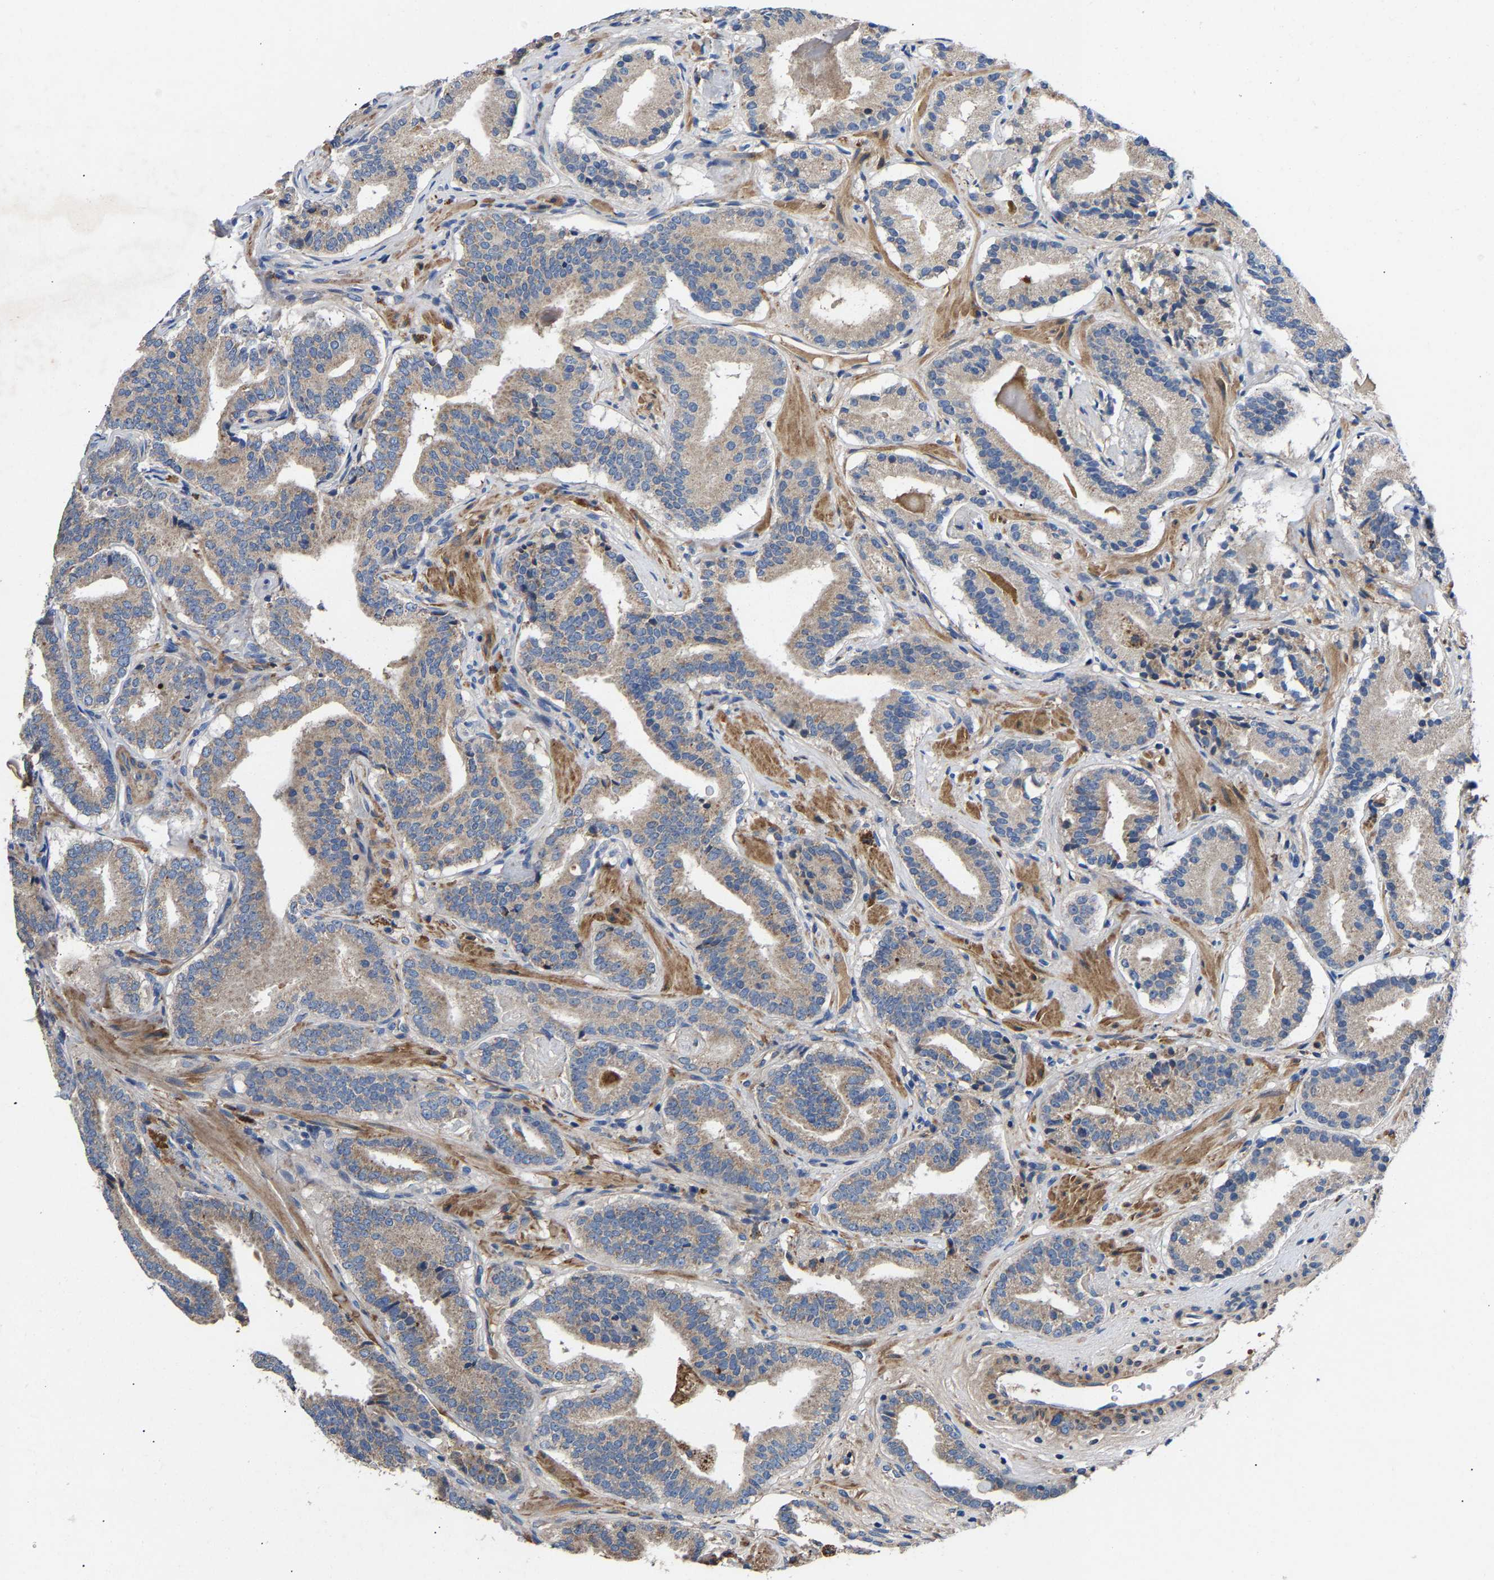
{"staining": {"intensity": "negative", "quantity": "none", "location": "none"}, "tissue": "prostate cancer", "cell_type": "Tumor cells", "image_type": "cancer", "snomed": [{"axis": "morphology", "description": "Adenocarcinoma, Low grade"}, {"axis": "topography", "description": "Prostate"}], "caption": "Immunohistochemistry image of human prostate adenocarcinoma (low-grade) stained for a protein (brown), which reveals no staining in tumor cells.", "gene": "CCDC171", "patient": {"sex": "male", "age": 51}}